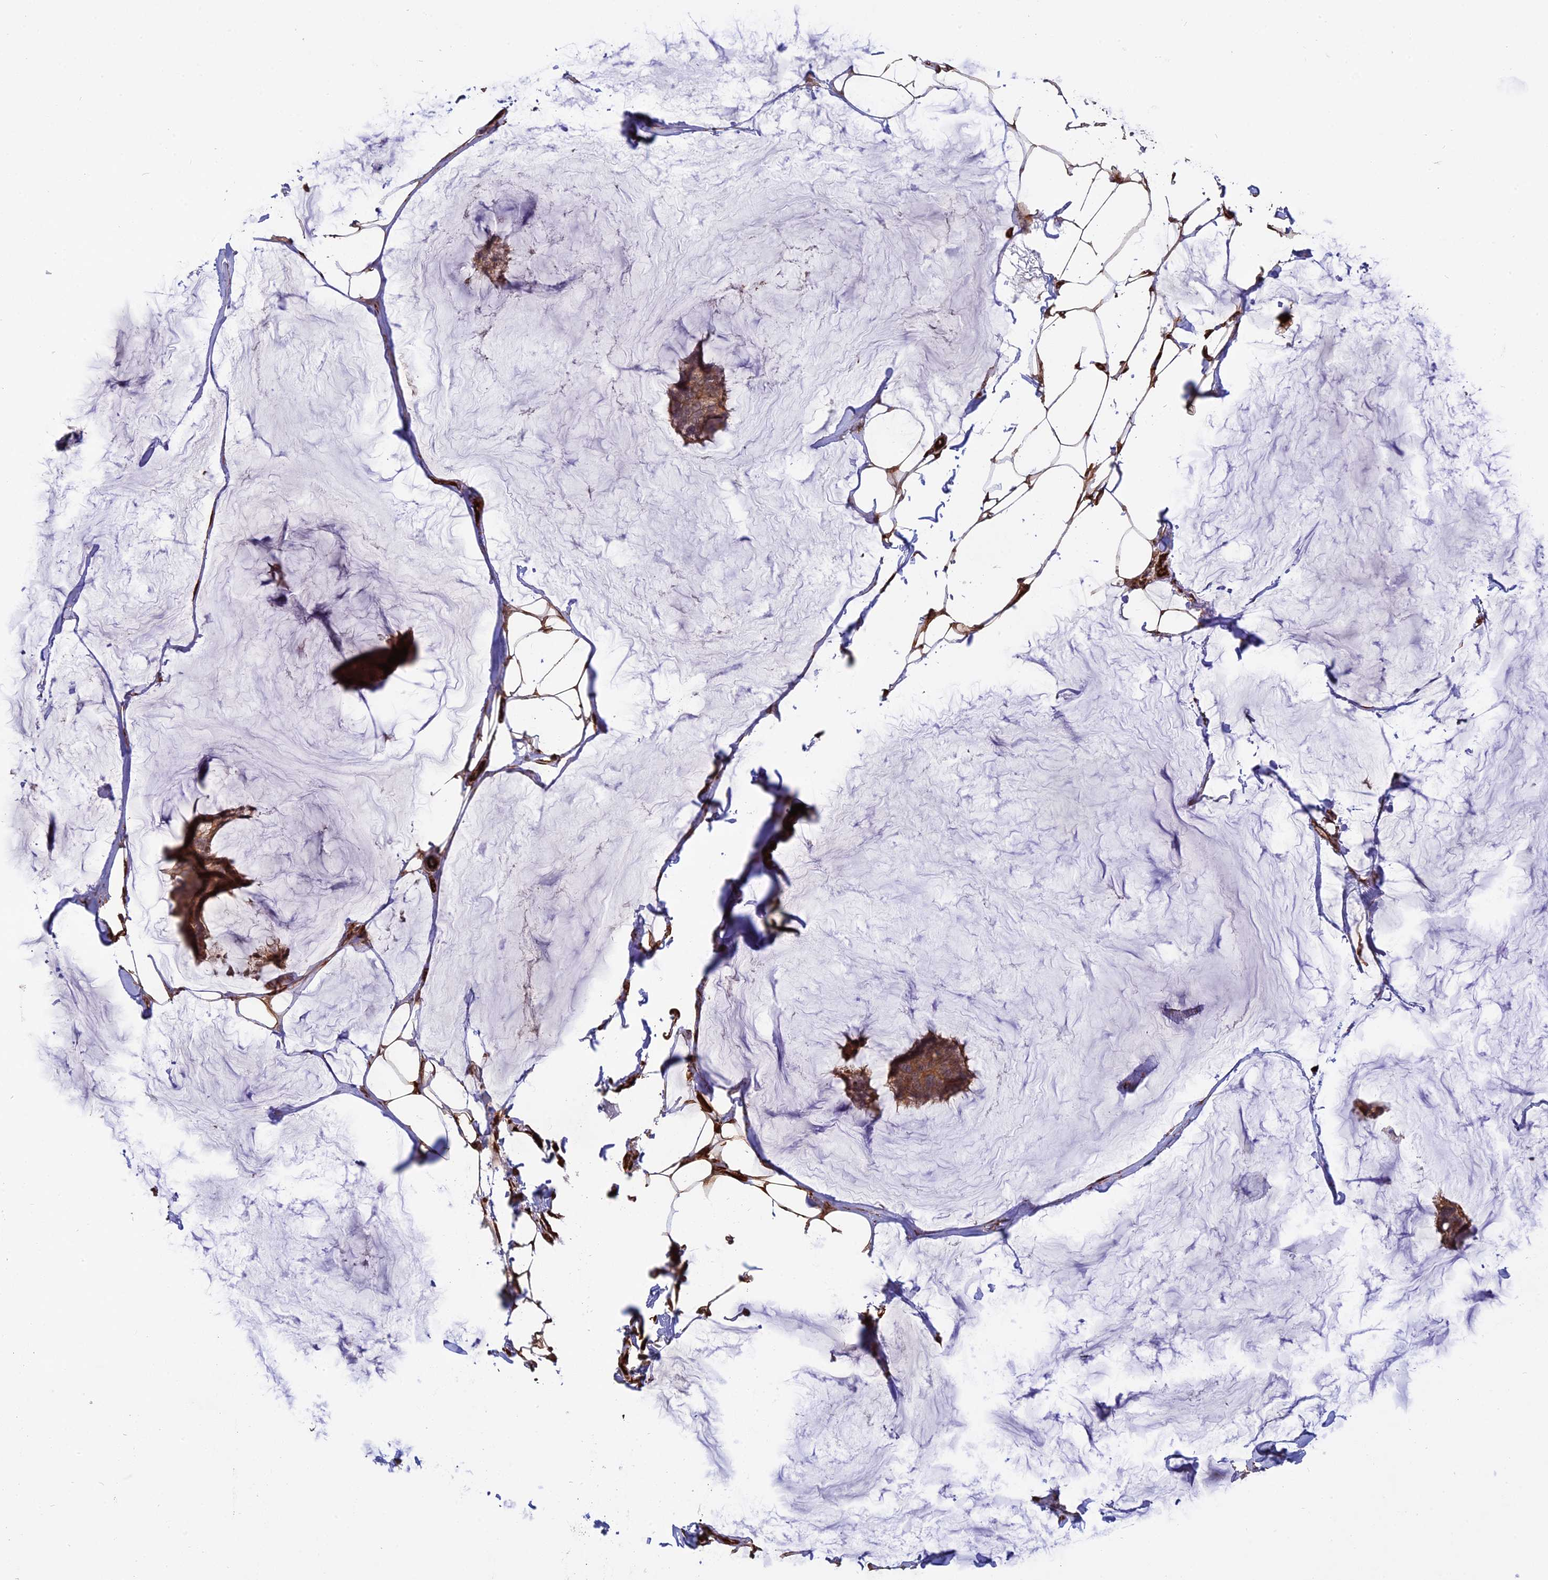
{"staining": {"intensity": "moderate", "quantity": ">75%", "location": "cytoplasmic/membranous"}, "tissue": "breast cancer", "cell_type": "Tumor cells", "image_type": "cancer", "snomed": [{"axis": "morphology", "description": "Duct carcinoma"}, {"axis": "topography", "description": "Breast"}], "caption": "Immunohistochemistry of human breast invasive ductal carcinoma demonstrates medium levels of moderate cytoplasmic/membranous positivity in approximately >75% of tumor cells.", "gene": "PHLDB3", "patient": {"sex": "female", "age": 93}}